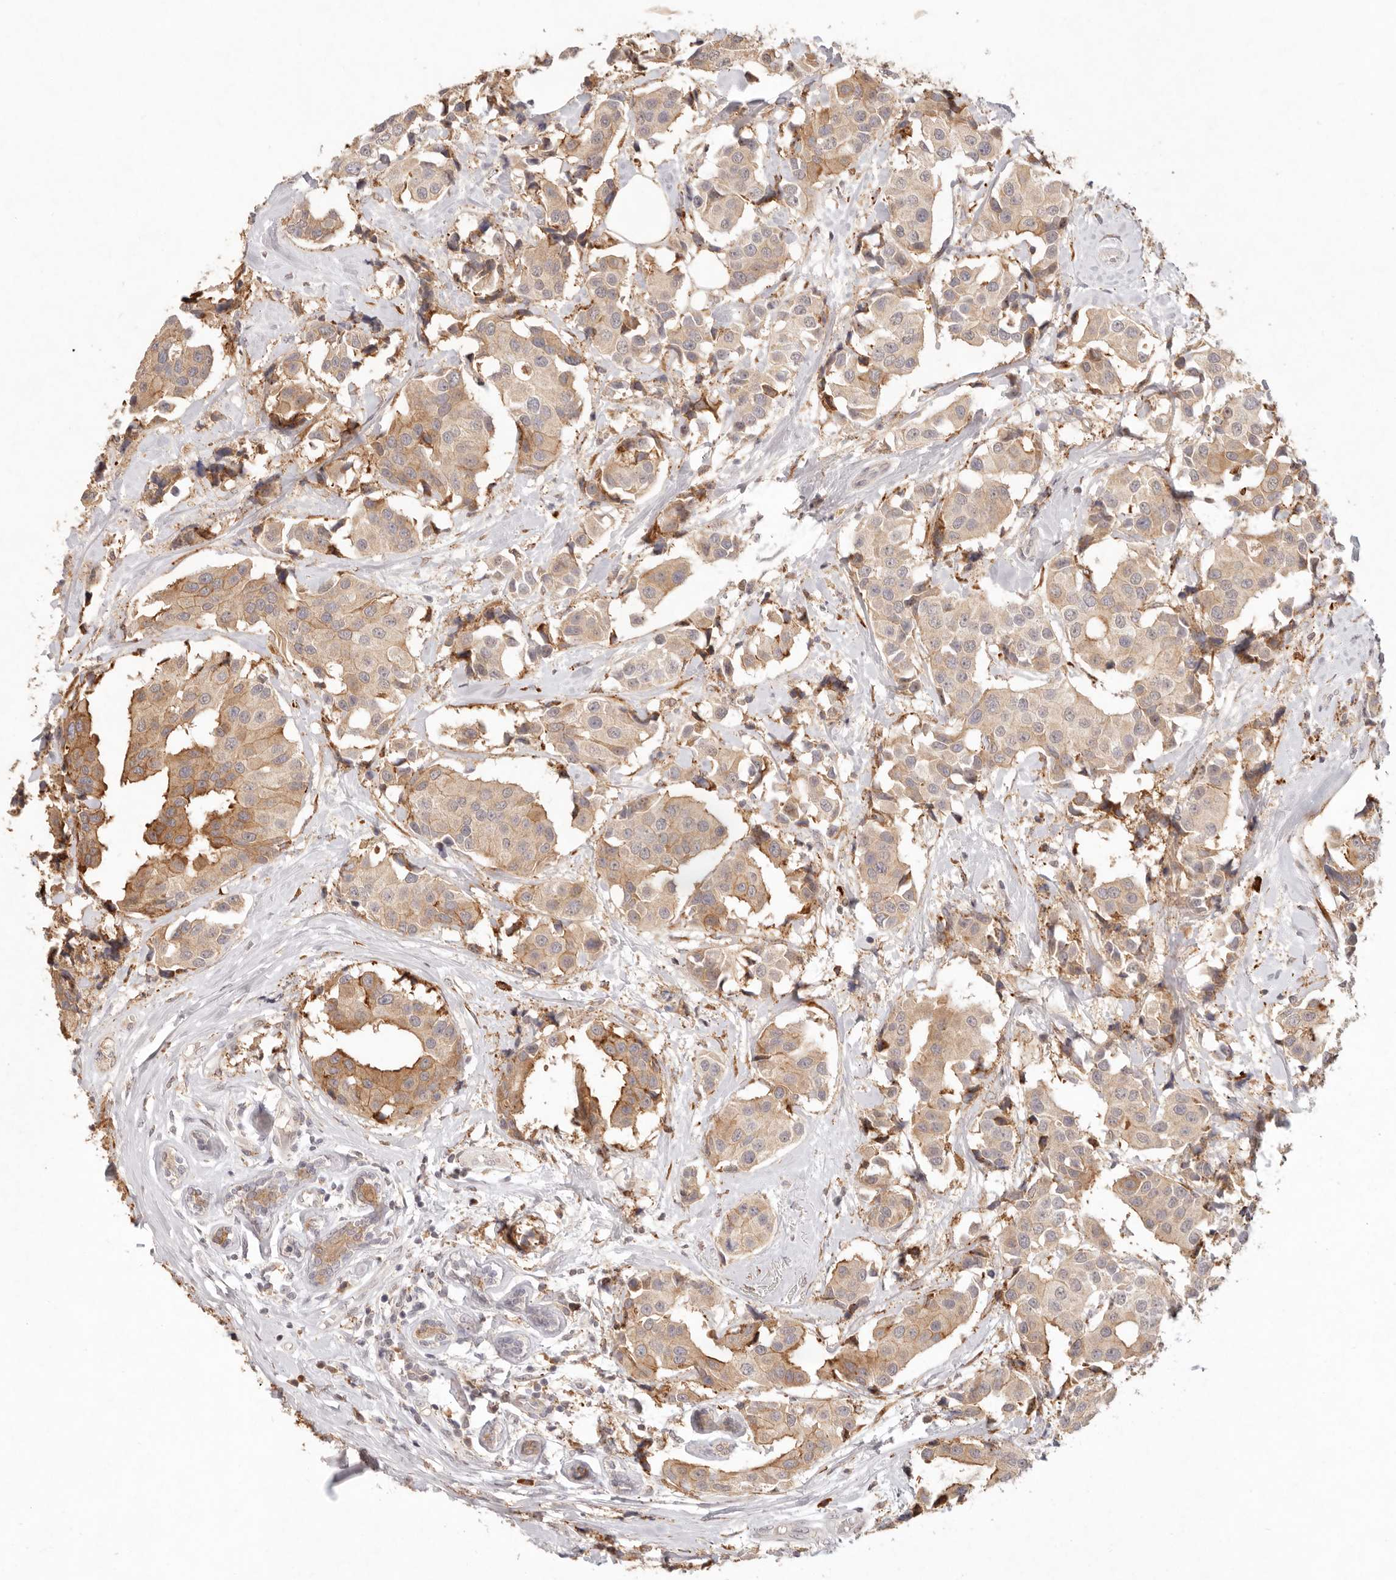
{"staining": {"intensity": "moderate", "quantity": ">75%", "location": "cytoplasmic/membranous"}, "tissue": "breast cancer", "cell_type": "Tumor cells", "image_type": "cancer", "snomed": [{"axis": "morphology", "description": "Normal tissue, NOS"}, {"axis": "morphology", "description": "Duct carcinoma"}, {"axis": "topography", "description": "Breast"}], "caption": "Breast invasive ductal carcinoma stained for a protein (brown) reveals moderate cytoplasmic/membranous positive staining in about >75% of tumor cells.", "gene": "C1orf127", "patient": {"sex": "female", "age": 39}}